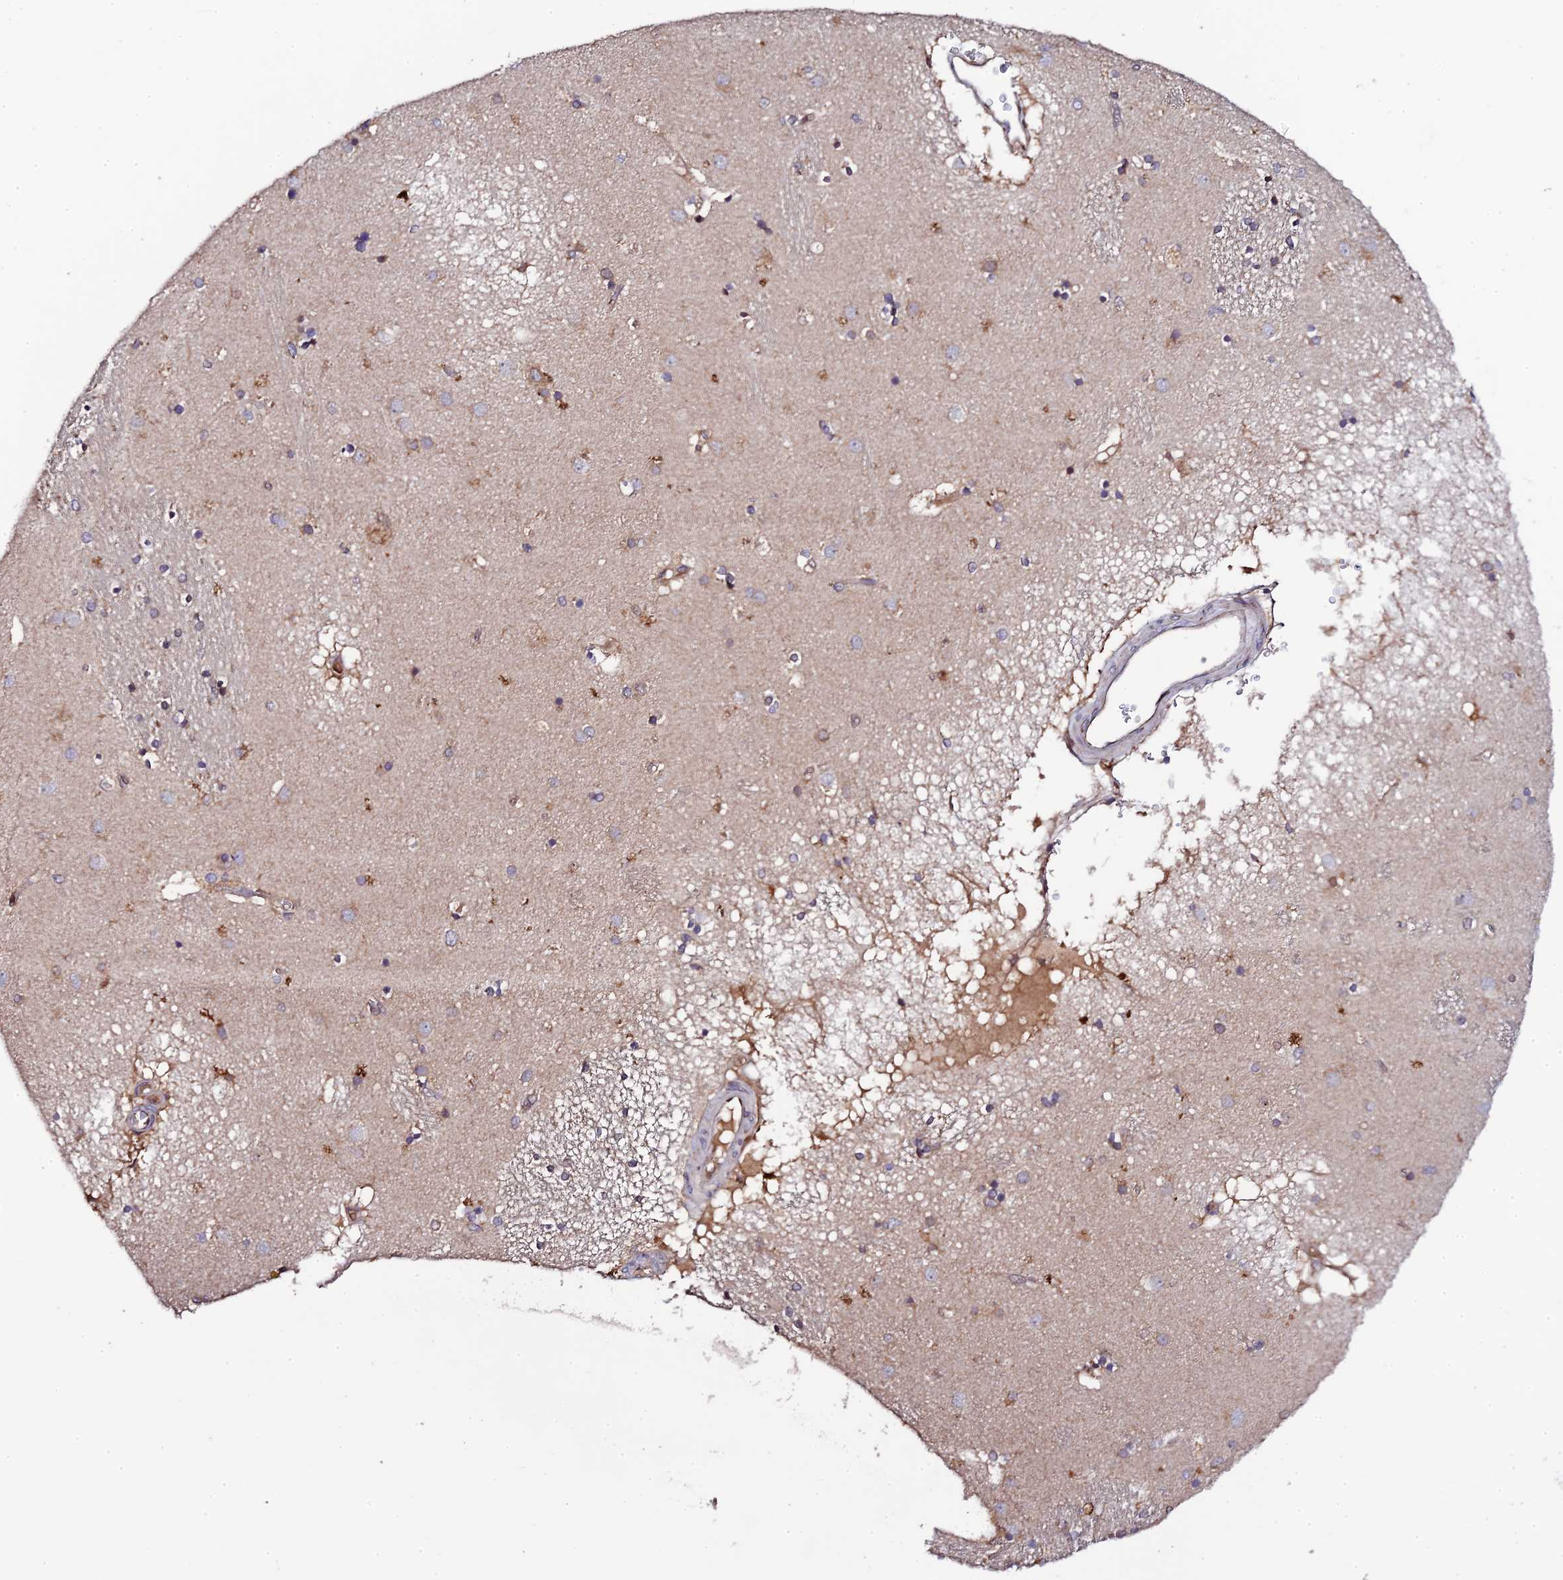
{"staining": {"intensity": "negative", "quantity": "none", "location": "none"}, "tissue": "caudate", "cell_type": "Glial cells", "image_type": "normal", "snomed": [{"axis": "morphology", "description": "Normal tissue, NOS"}, {"axis": "topography", "description": "Lateral ventricle wall"}], "caption": "IHC histopathology image of benign human caudate stained for a protein (brown), which displays no positivity in glial cells.", "gene": "P3H3", "patient": {"sex": "male", "age": 70}}